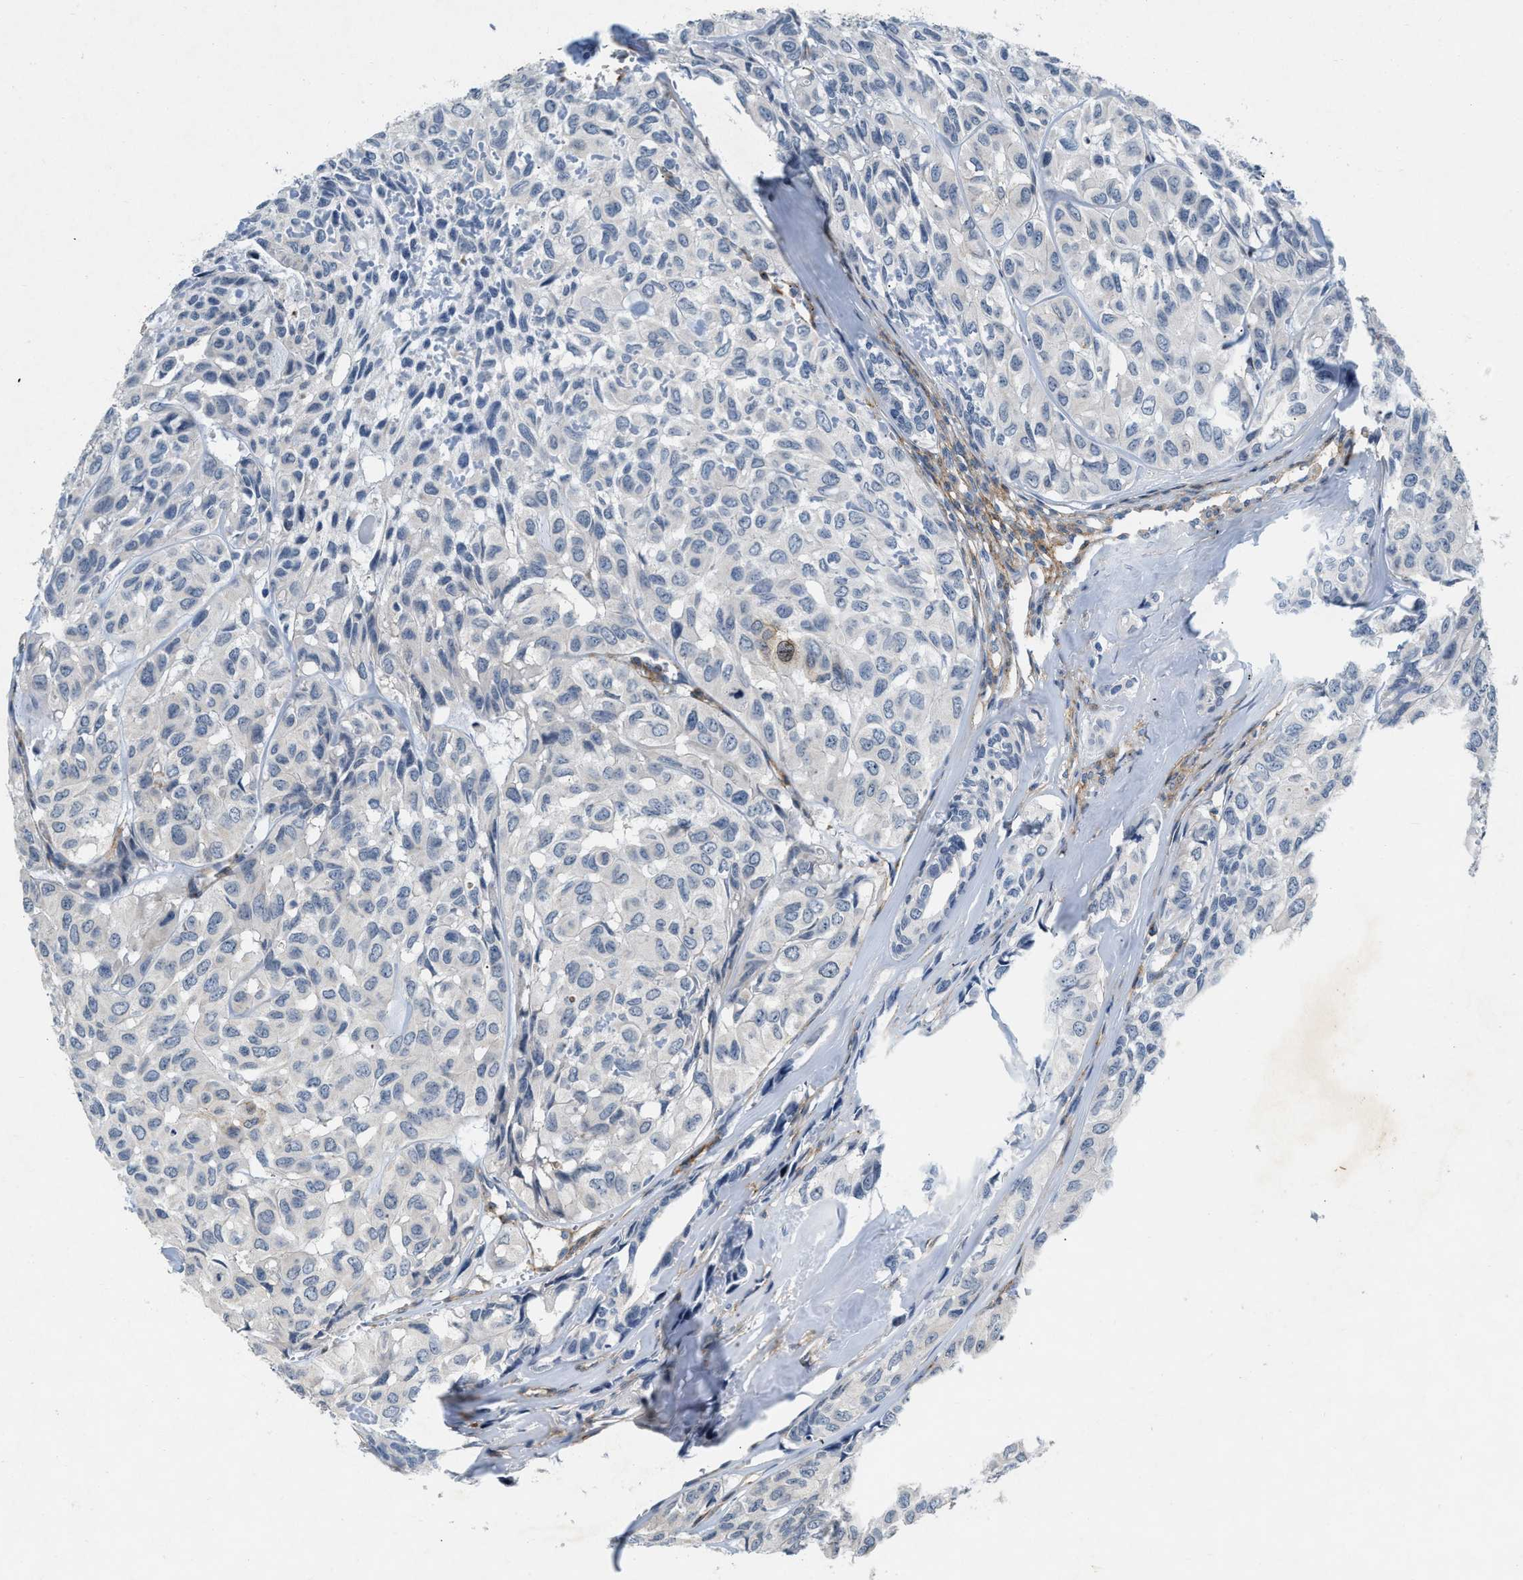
{"staining": {"intensity": "negative", "quantity": "none", "location": "none"}, "tissue": "head and neck cancer", "cell_type": "Tumor cells", "image_type": "cancer", "snomed": [{"axis": "morphology", "description": "Adenocarcinoma, NOS"}, {"axis": "topography", "description": "Salivary gland, NOS"}, {"axis": "topography", "description": "Head-Neck"}], "caption": "The immunohistochemistry (IHC) photomicrograph has no significant expression in tumor cells of adenocarcinoma (head and neck) tissue.", "gene": "PDGFRA", "patient": {"sex": "female", "age": 76}}